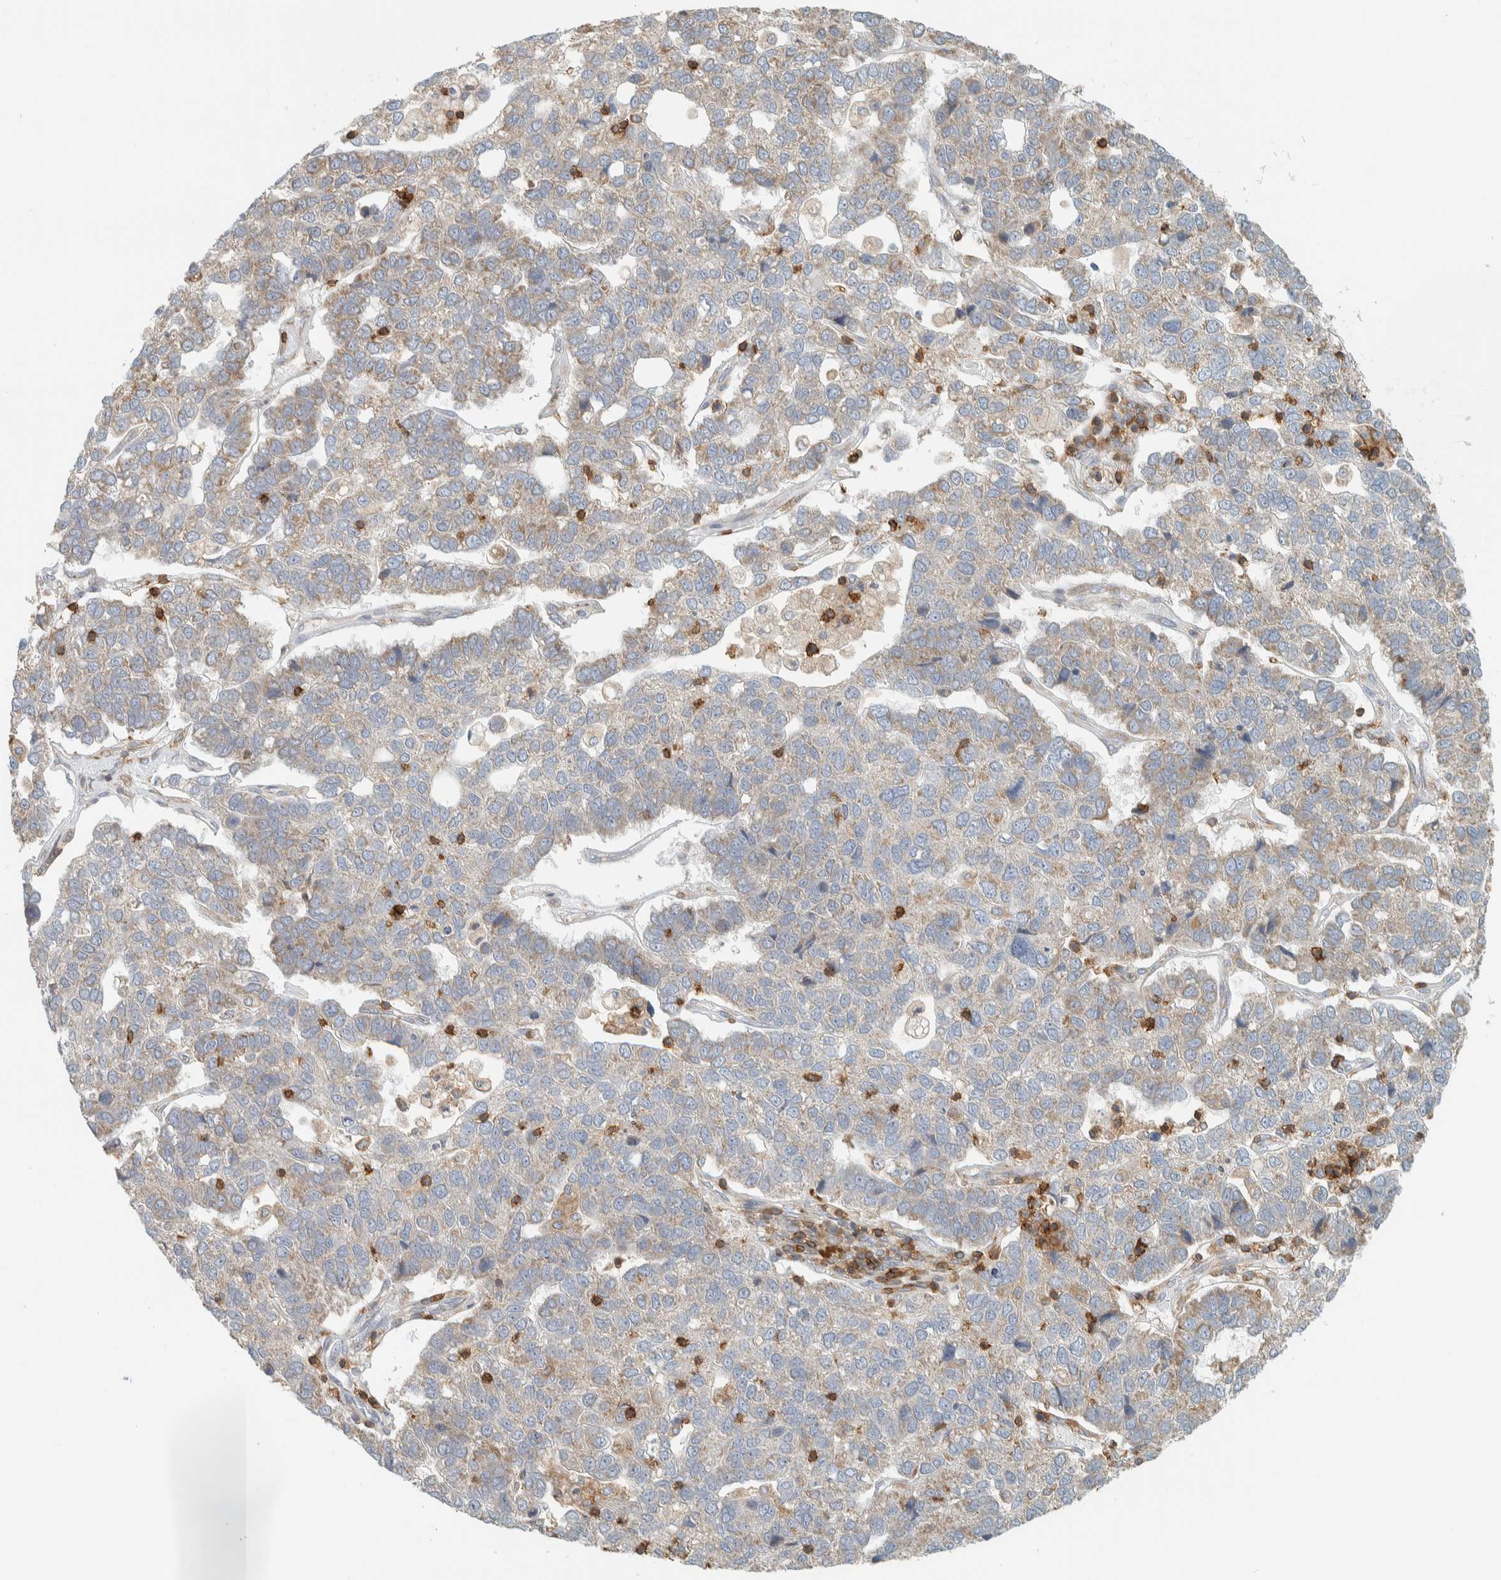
{"staining": {"intensity": "weak", "quantity": "<25%", "location": "cytoplasmic/membranous"}, "tissue": "pancreatic cancer", "cell_type": "Tumor cells", "image_type": "cancer", "snomed": [{"axis": "morphology", "description": "Adenocarcinoma, NOS"}, {"axis": "topography", "description": "Pancreas"}], "caption": "Immunohistochemical staining of pancreatic cancer (adenocarcinoma) shows no significant expression in tumor cells.", "gene": "CCDC57", "patient": {"sex": "female", "age": 61}}